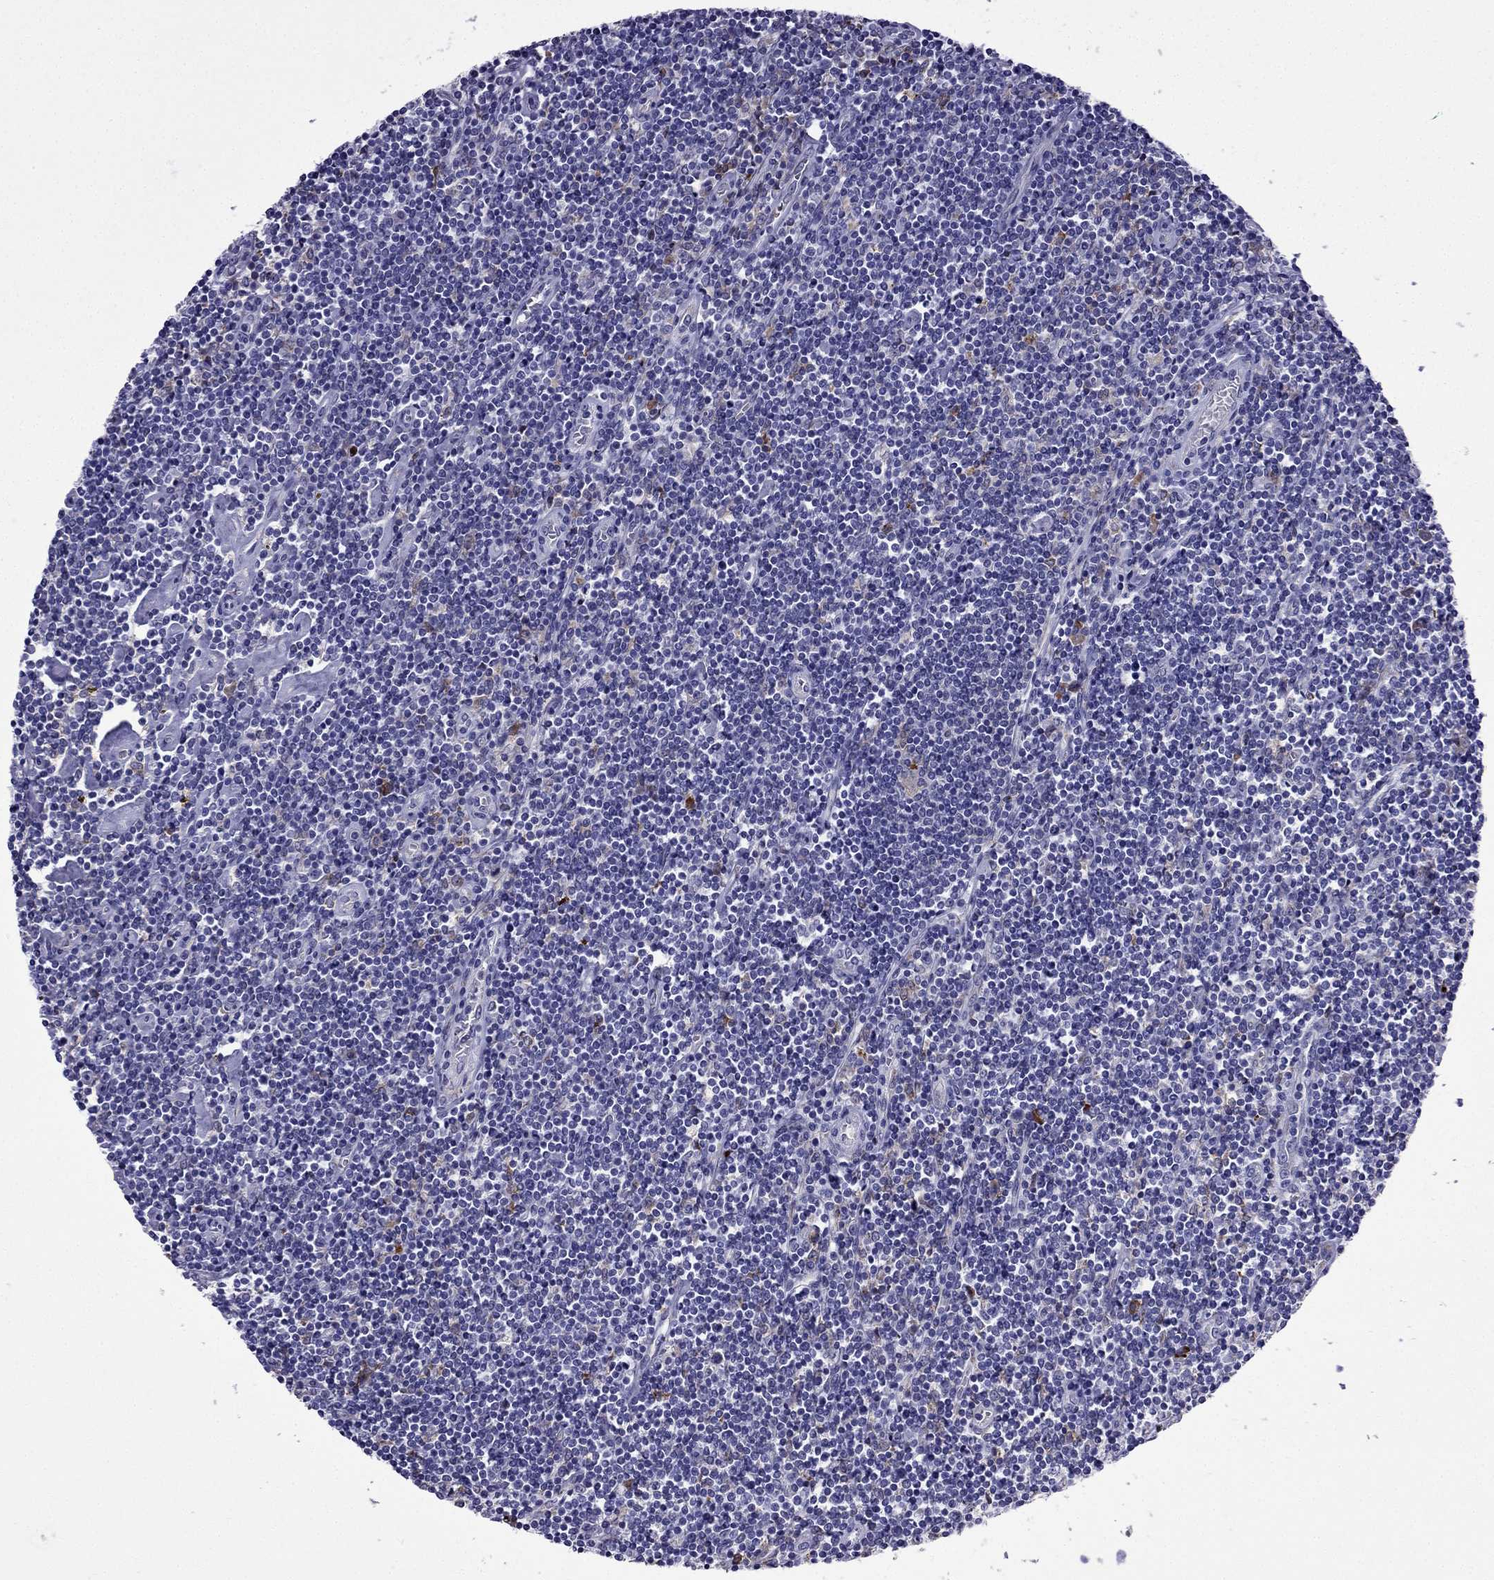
{"staining": {"intensity": "negative", "quantity": "none", "location": "none"}, "tissue": "lymphoma", "cell_type": "Tumor cells", "image_type": "cancer", "snomed": [{"axis": "morphology", "description": "Hodgkin's disease, NOS"}, {"axis": "topography", "description": "Lymph node"}], "caption": "DAB immunohistochemical staining of human Hodgkin's disease displays no significant expression in tumor cells. (DAB (3,3'-diaminobenzidine) immunohistochemistry with hematoxylin counter stain).", "gene": "TSSK4", "patient": {"sex": "male", "age": 40}}